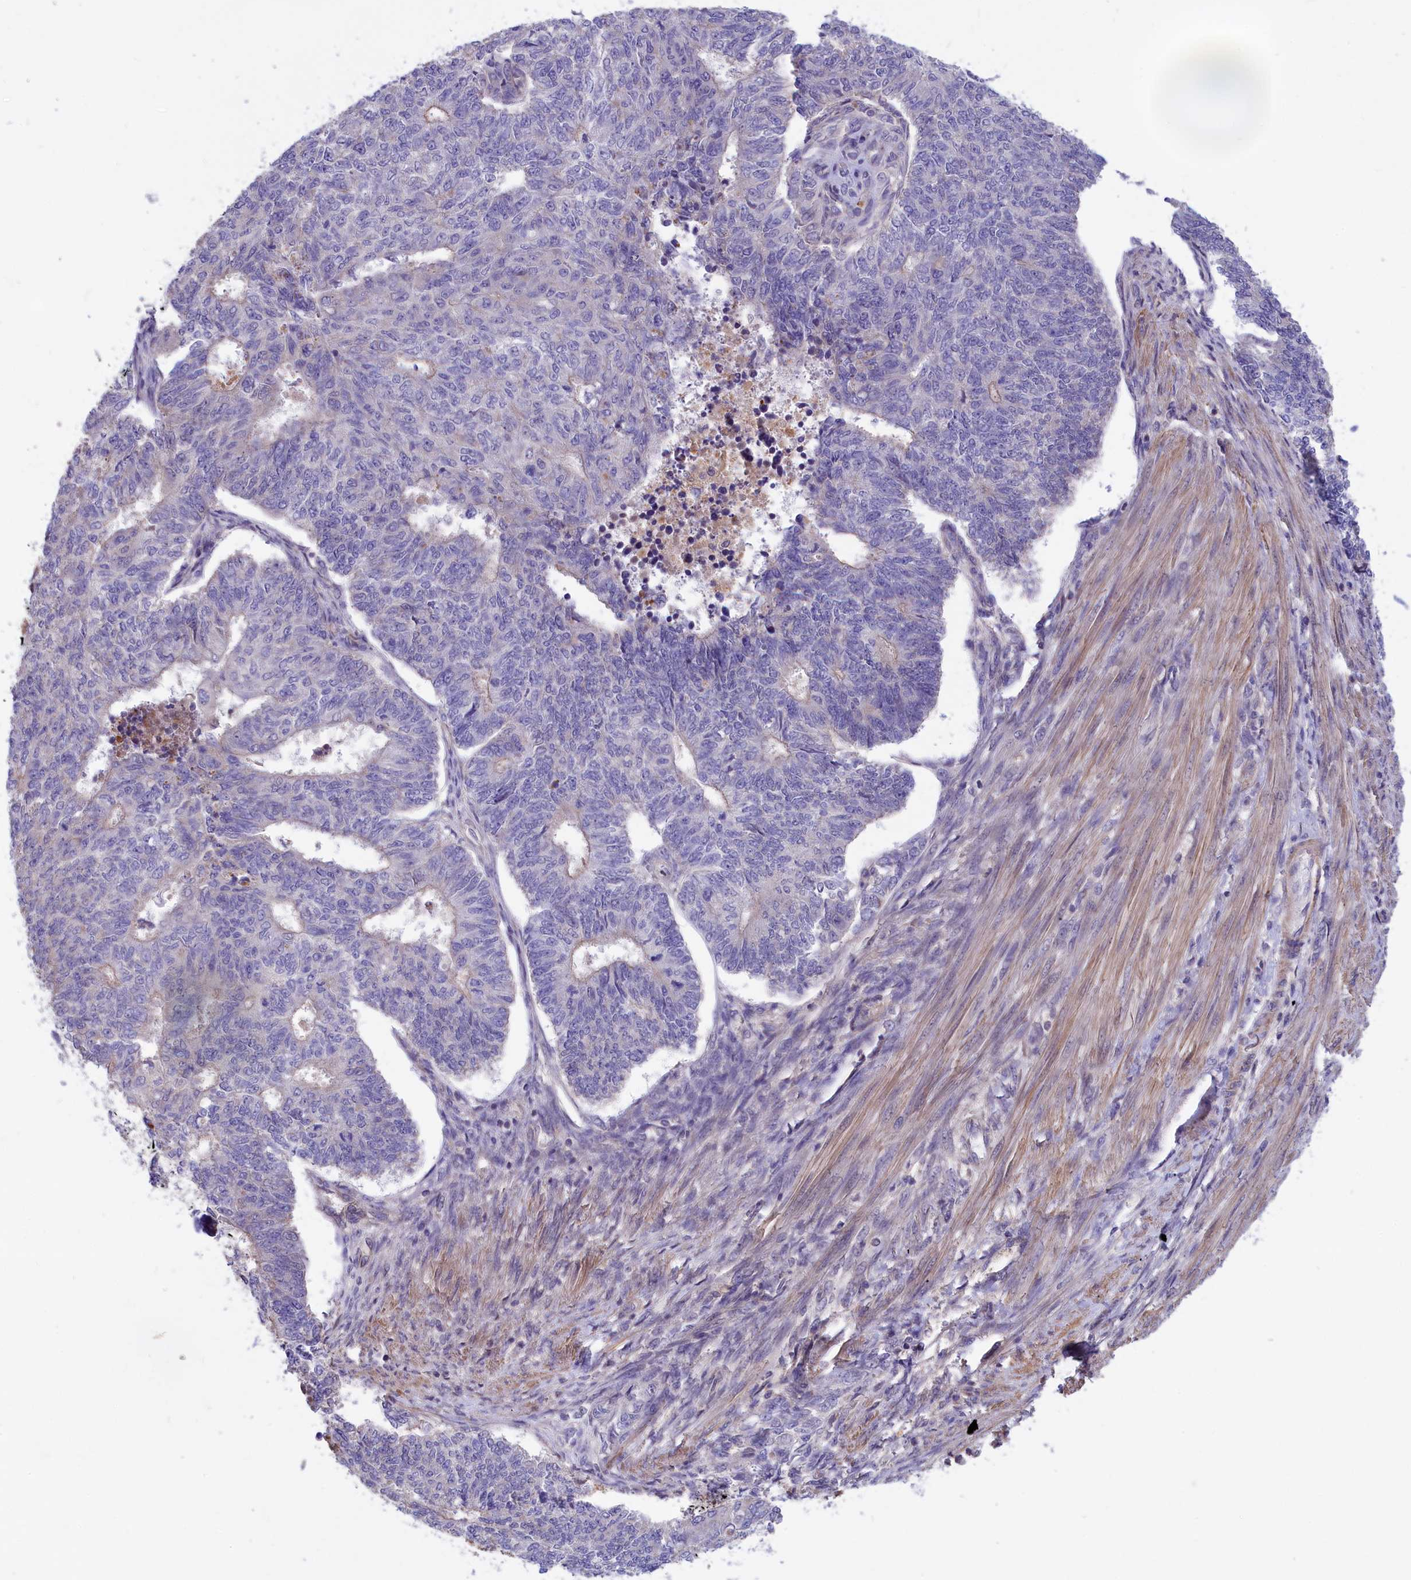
{"staining": {"intensity": "negative", "quantity": "none", "location": "none"}, "tissue": "endometrial cancer", "cell_type": "Tumor cells", "image_type": "cancer", "snomed": [{"axis": "morphology", "description": "Adenocarcinoma, NOS"}, {"axis": "topography", "description": "Endometrium"}], "caption": "Tumor cells are negative for protein expression in human endometrial cancer. (Immunohistochemistry, brightfield microscopy, high magnification).", "gene": "AMDHD2", "patient": {"sex": "female", "age": 32}}